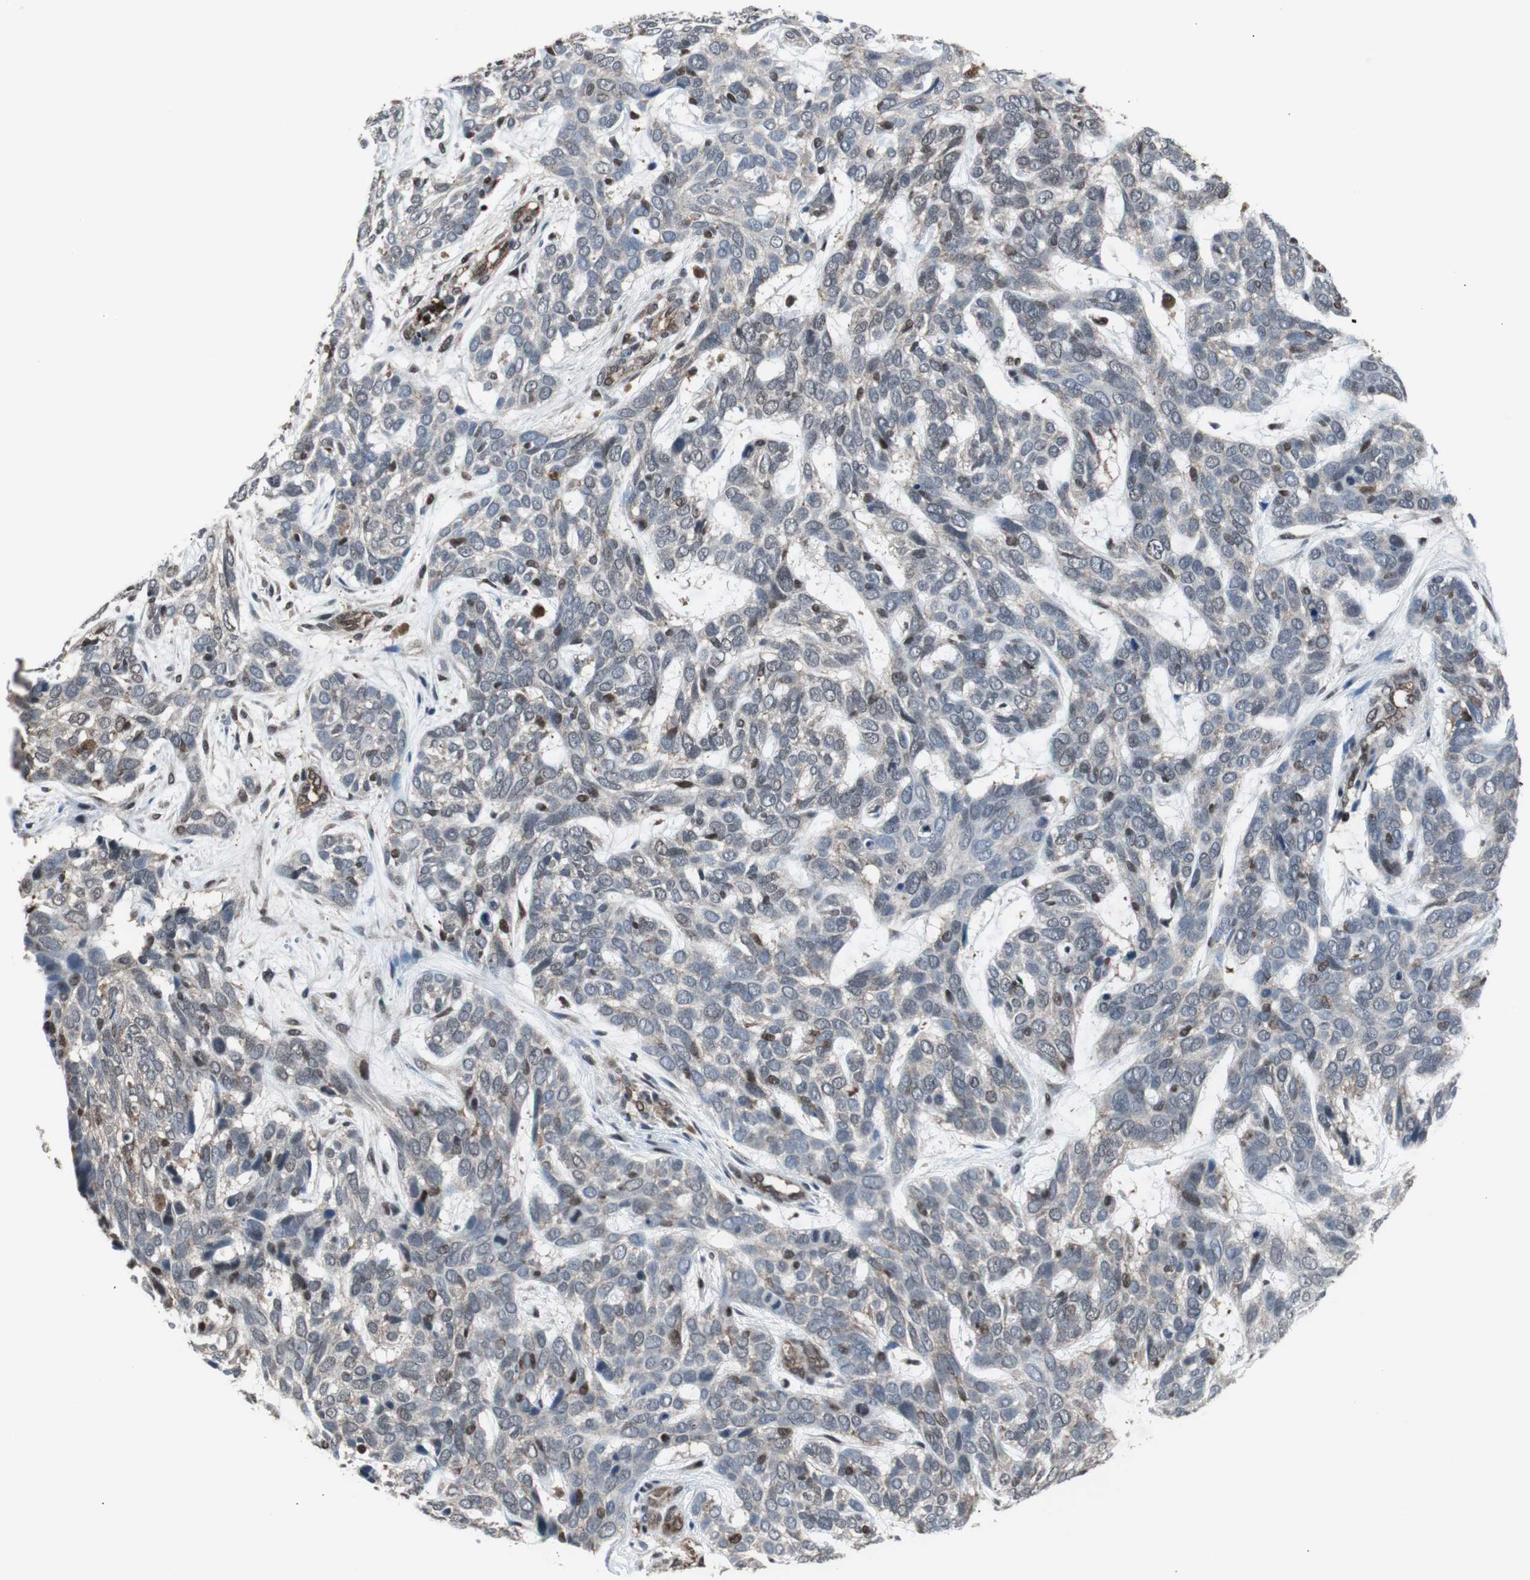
{"staining": {"intensity": "moderate", "quantity": "<25%", "location": "nuclear"}, "tissue": "skin cancer", "cell_type": "Tumor cells", "image_type": "cancer", "snomed": [{"axis": "morphology", "description": "Basal cell carcinoma"}, {"axis": "topography", "description": "Skin"}], "caption": "Brown immunohistochemical staining in human basal cell carcinoma (skin) shows moderate nuclear expression in approximately <25% of tumor cells. The staining is performed using DAB brown chromogen to label protein expression. The nuclei are counter-stained blue using hematoxylin.", "gene": "VCP", "patient": {"sex": "male", "age": 87}}